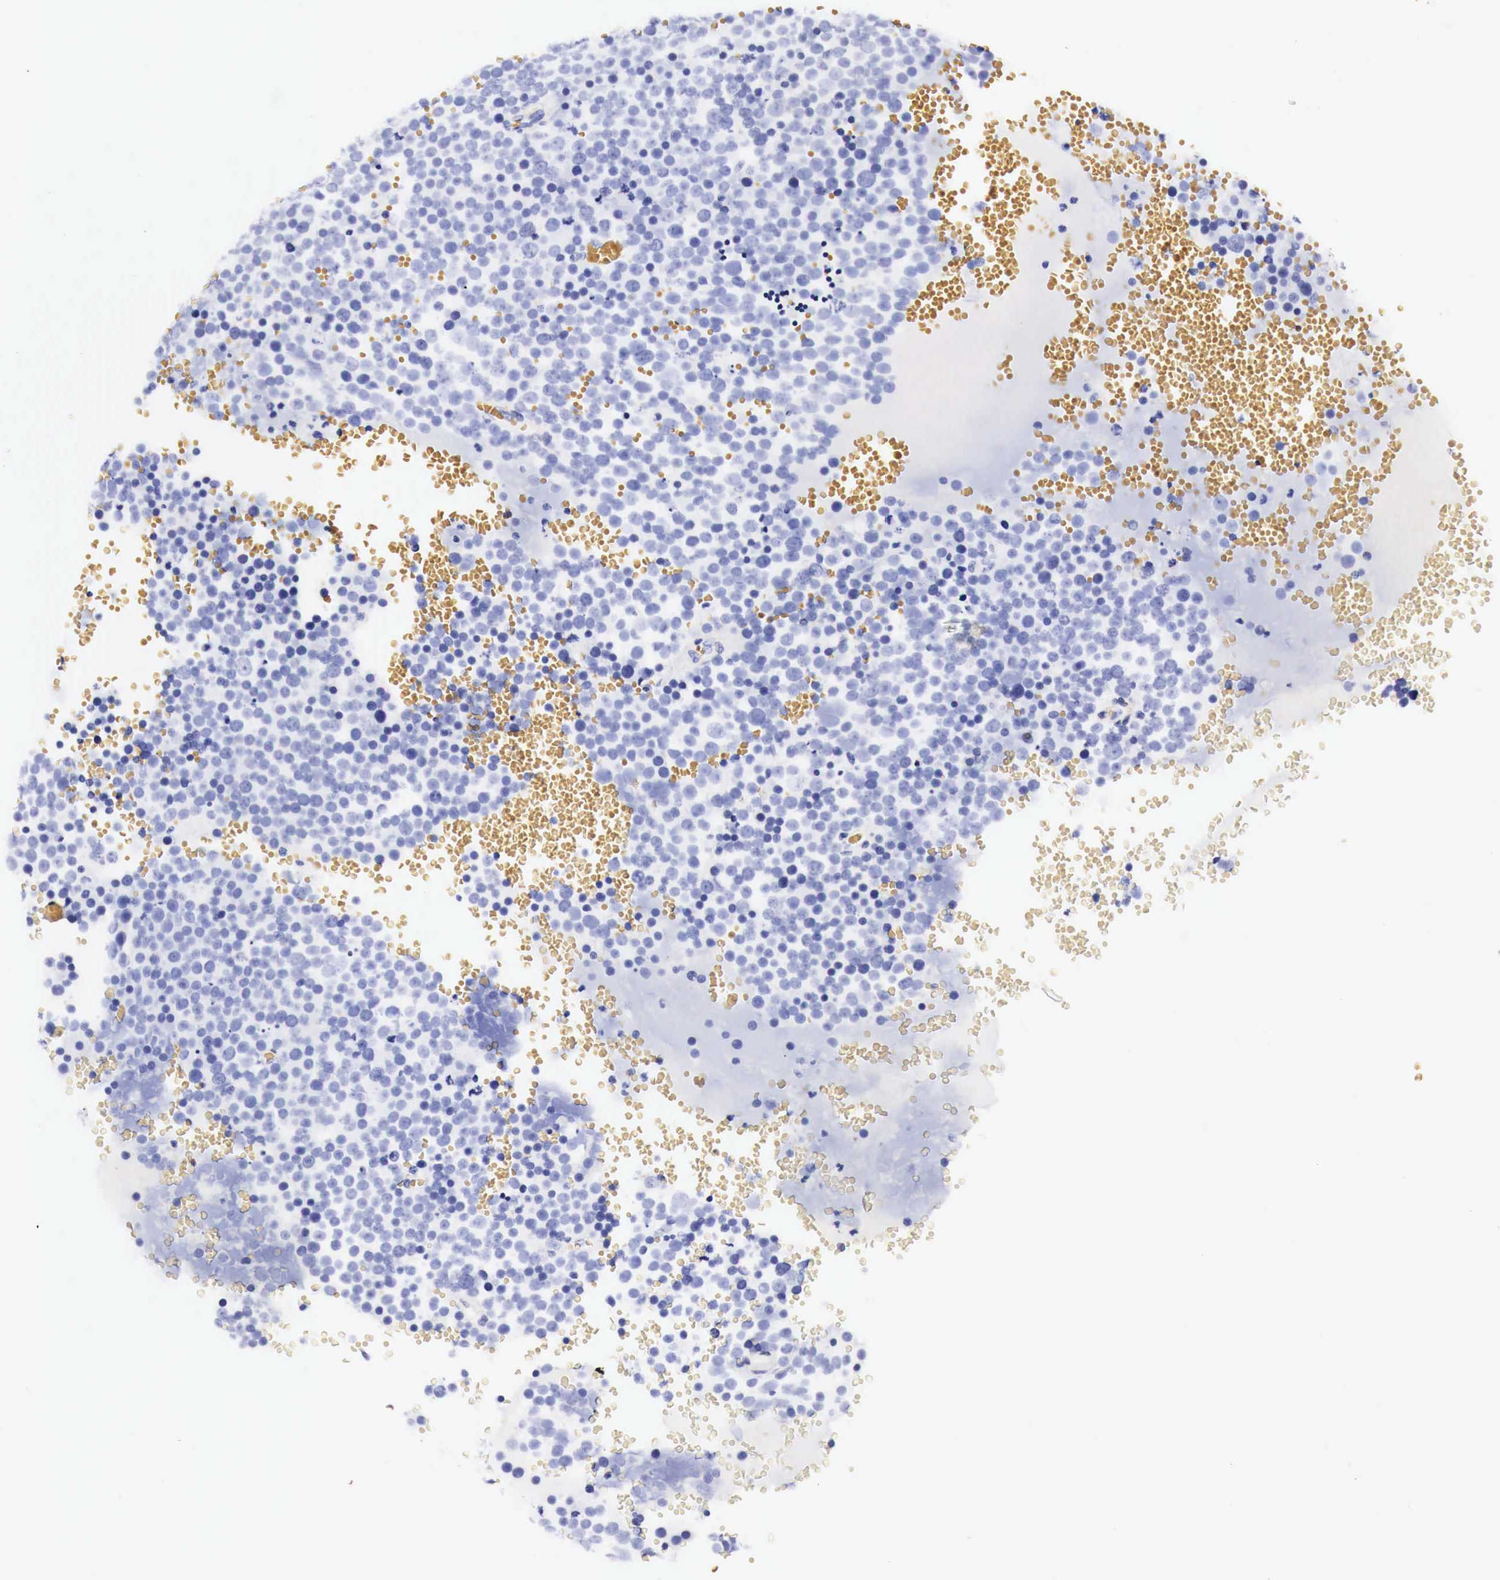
{"staining": {"intensity": "negative", "quantity": "none", "location": "none"}, "tissue": "testis cancer", "cell_type": "Tumor cells", "image_type": "cancer", "snomed": [{"axis": "morphology", "description": "Seminoma, NOS"}, {"axis": "topography", "description": "Testis"}], "caption": "IHC of human seminoma (testis) exhibits no positivity in tumor cells. (Stains: DAB (3,3'-diaminobenzidine) IHC with hematoxylin counter stain, Microscopy: brightfield microscopy at high magnification).", "gene": "EGFR", "patient": {"sex": "male", "age": 71}}